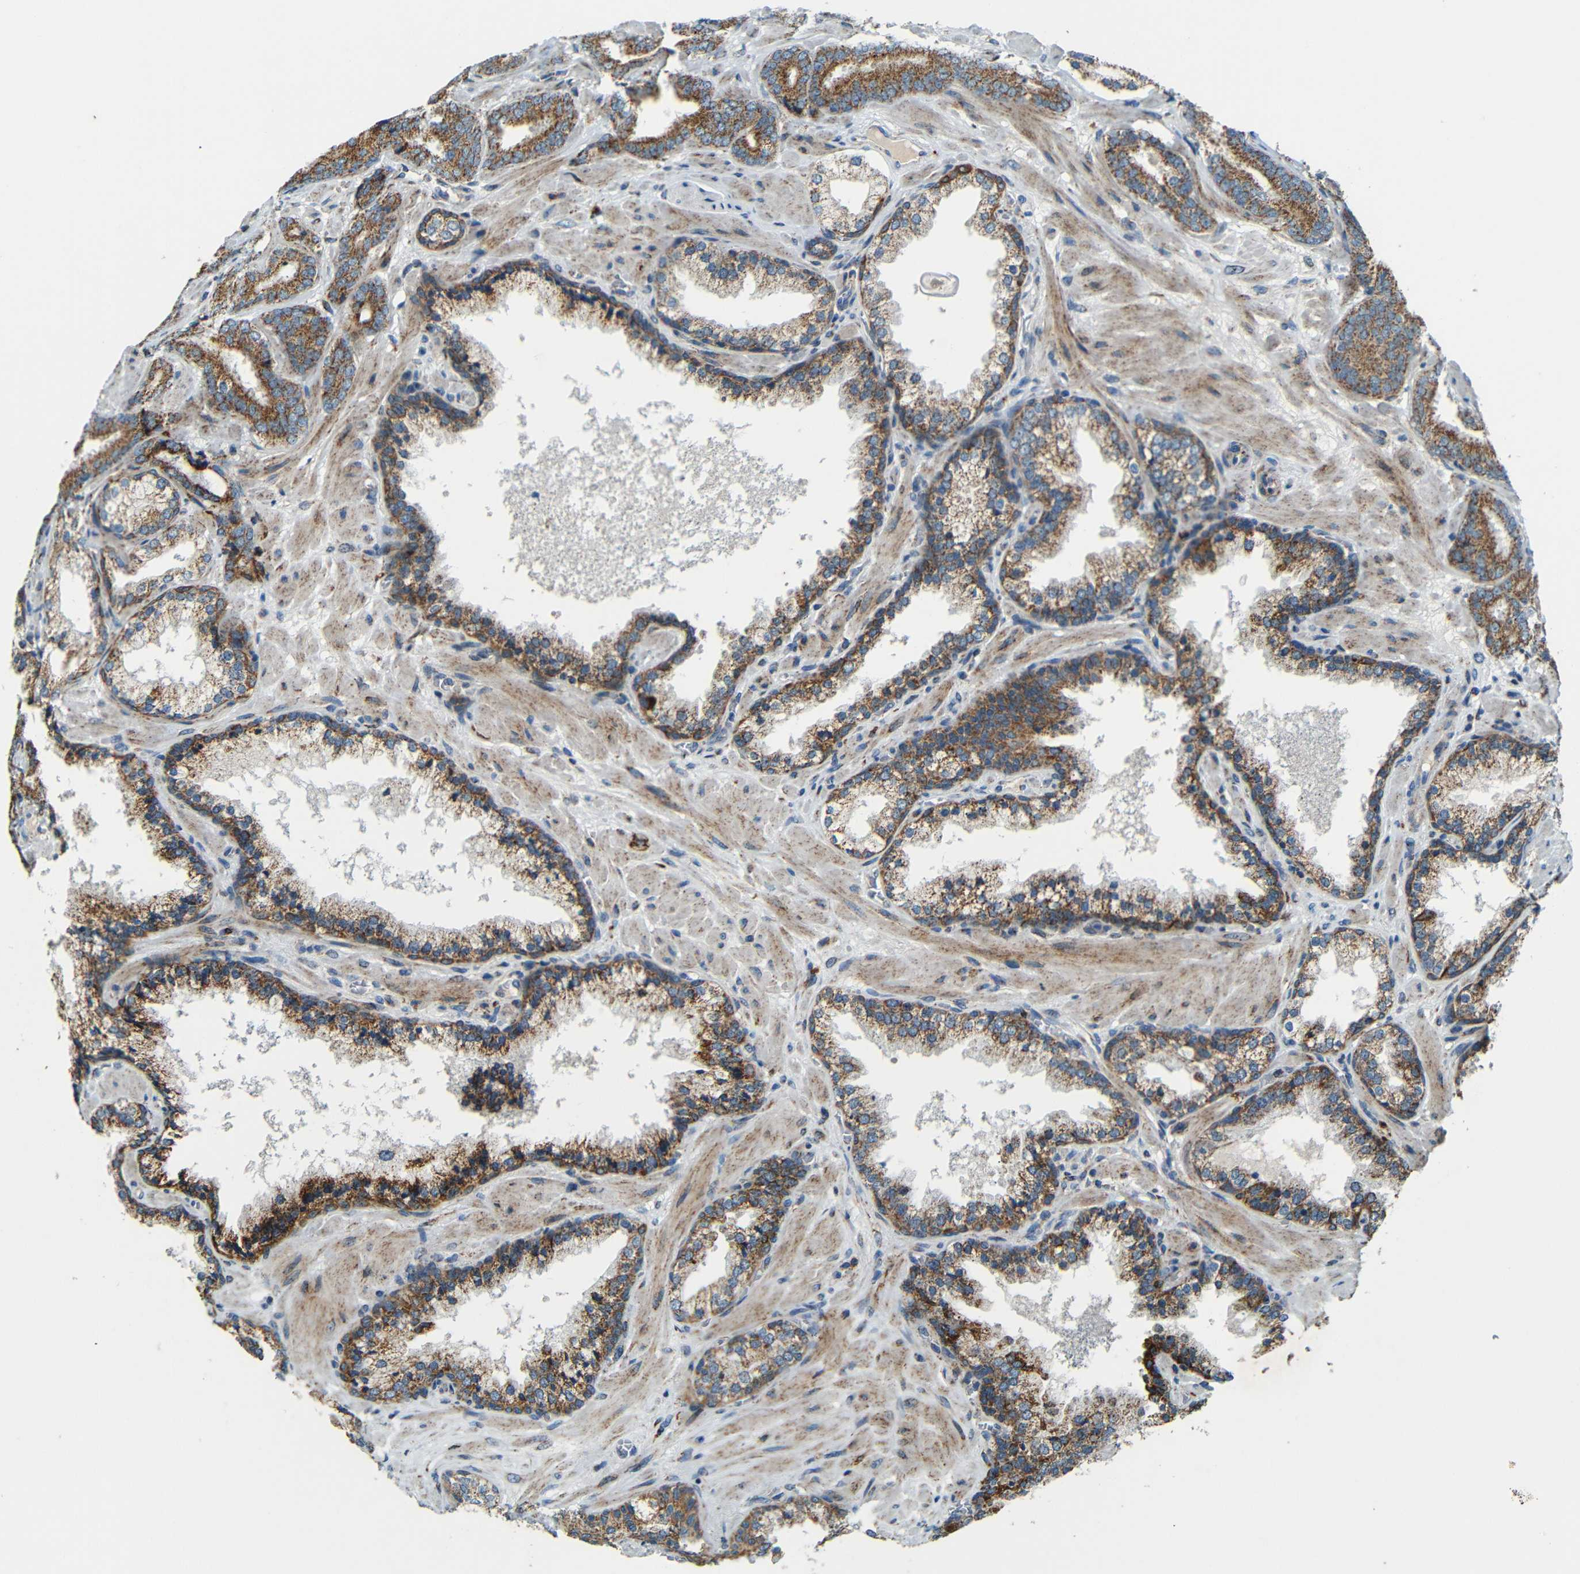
{"staining": {"intensity": "strong", "quantity": "25%-75%", "location": "cytoplasmic/membranous"}, "tissue": "prostate cancer", "cell_type": "Tumor cells", "image_type": "cancer", "snomed": [{"axis": "morphology", "description": "Adenocarcinoma, Low grade"}, {"axis": "topography", "description": "Prostate"}], "caption": "Strong cytoplasmic/membranous staining for a protein is appreciated in approximately 25%-75% of tumor cells of prostate cancer using immunohistochemistry.", "gene": "WSCD2", "patient": {"sex": "male", "age": 63}}